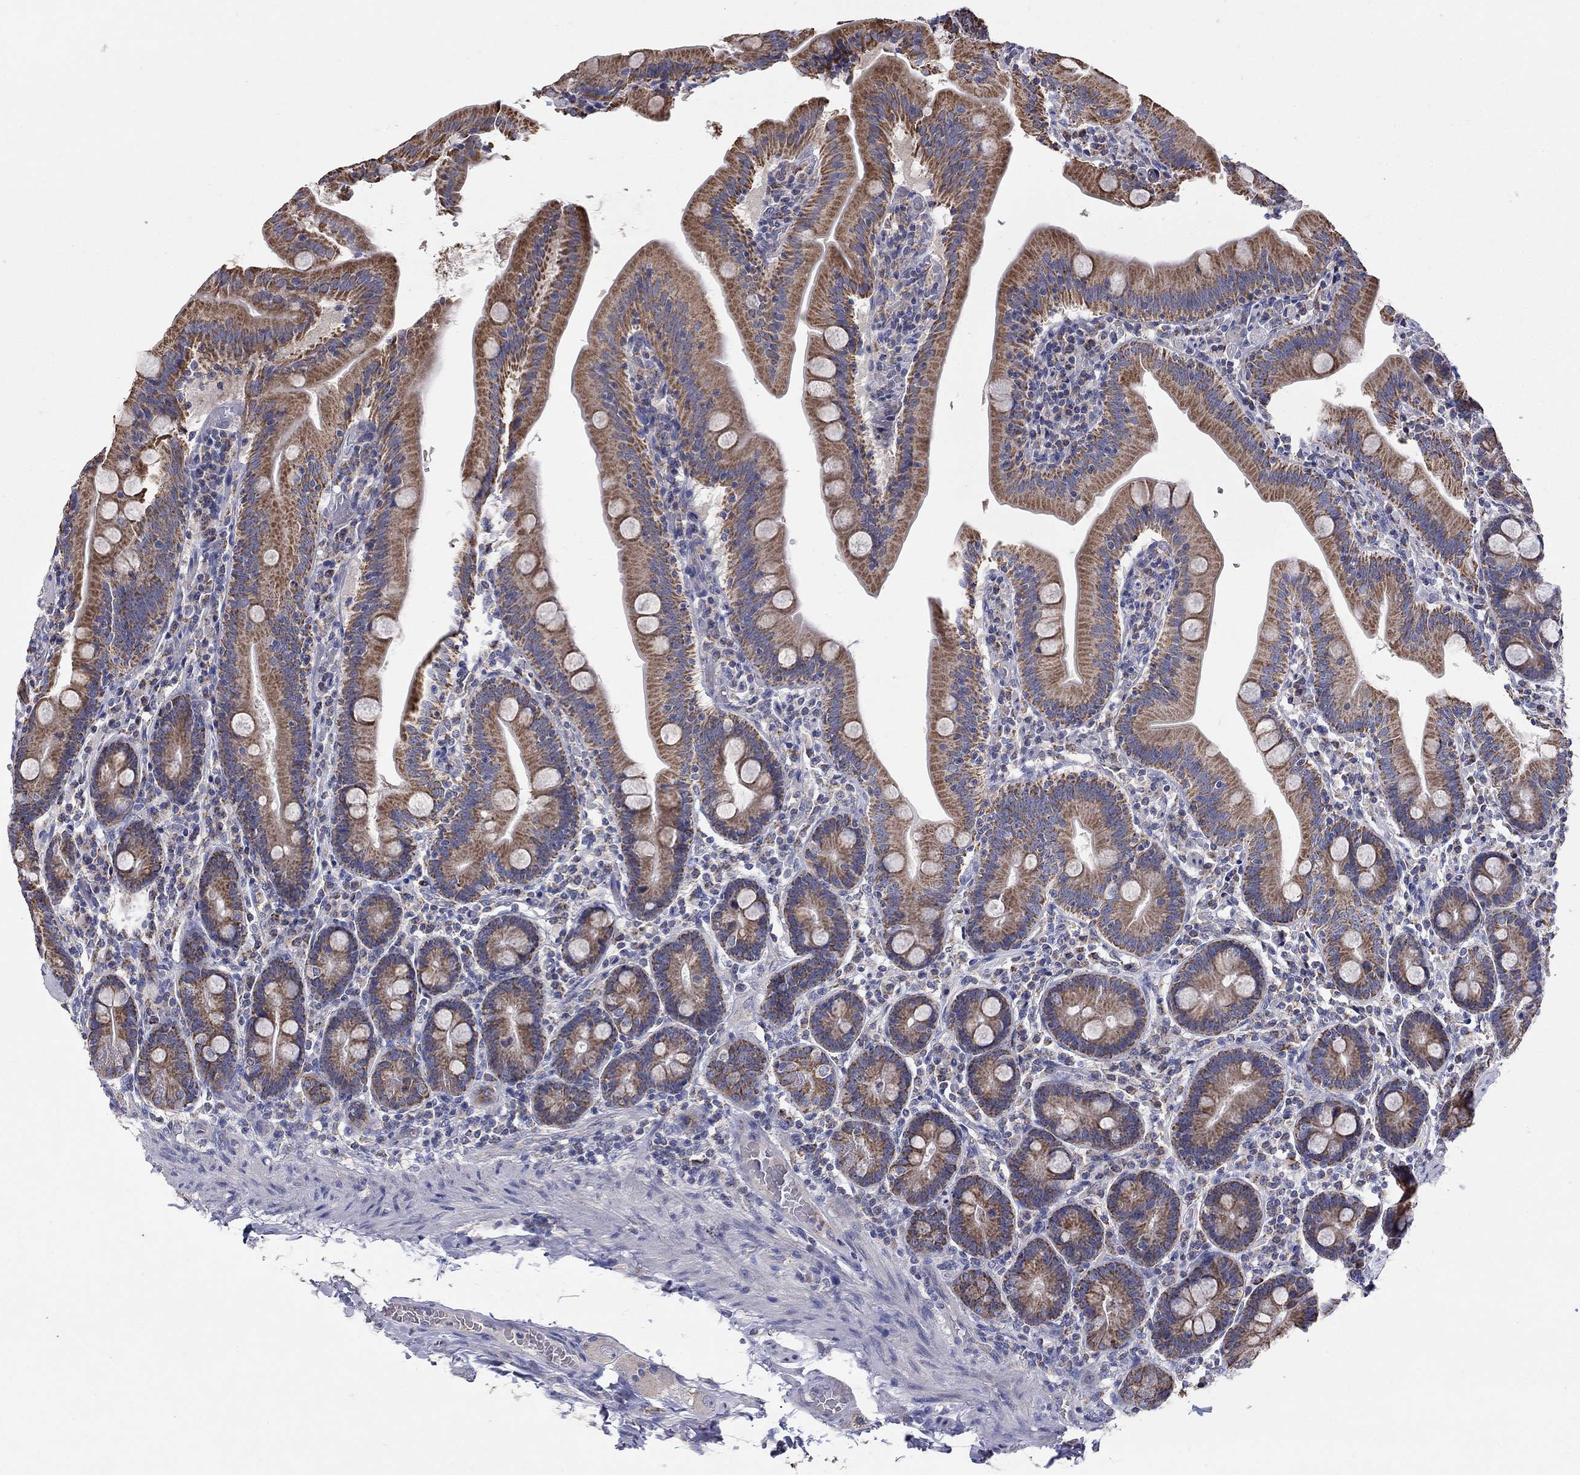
{"staining": {"intensity": "moderate", "quantity": ">75%", "location": "cytoplasmic/membranous"}, "tissue": "small intestine", "cell_type": "Glandular cells", "image_type": "normal", "snomed": [{"axis": "morphology", "description": "Normal tissue, NOS"}, {"axis": "topography", "description": "Small intestine"}], "caption": "Protein staining of normal small intestine reveals moderate cytoplasmic/membranous staining in about >75% of glandular cells.", "gene": "HPS5", "patient": {"sex": "male", "age": 37}}